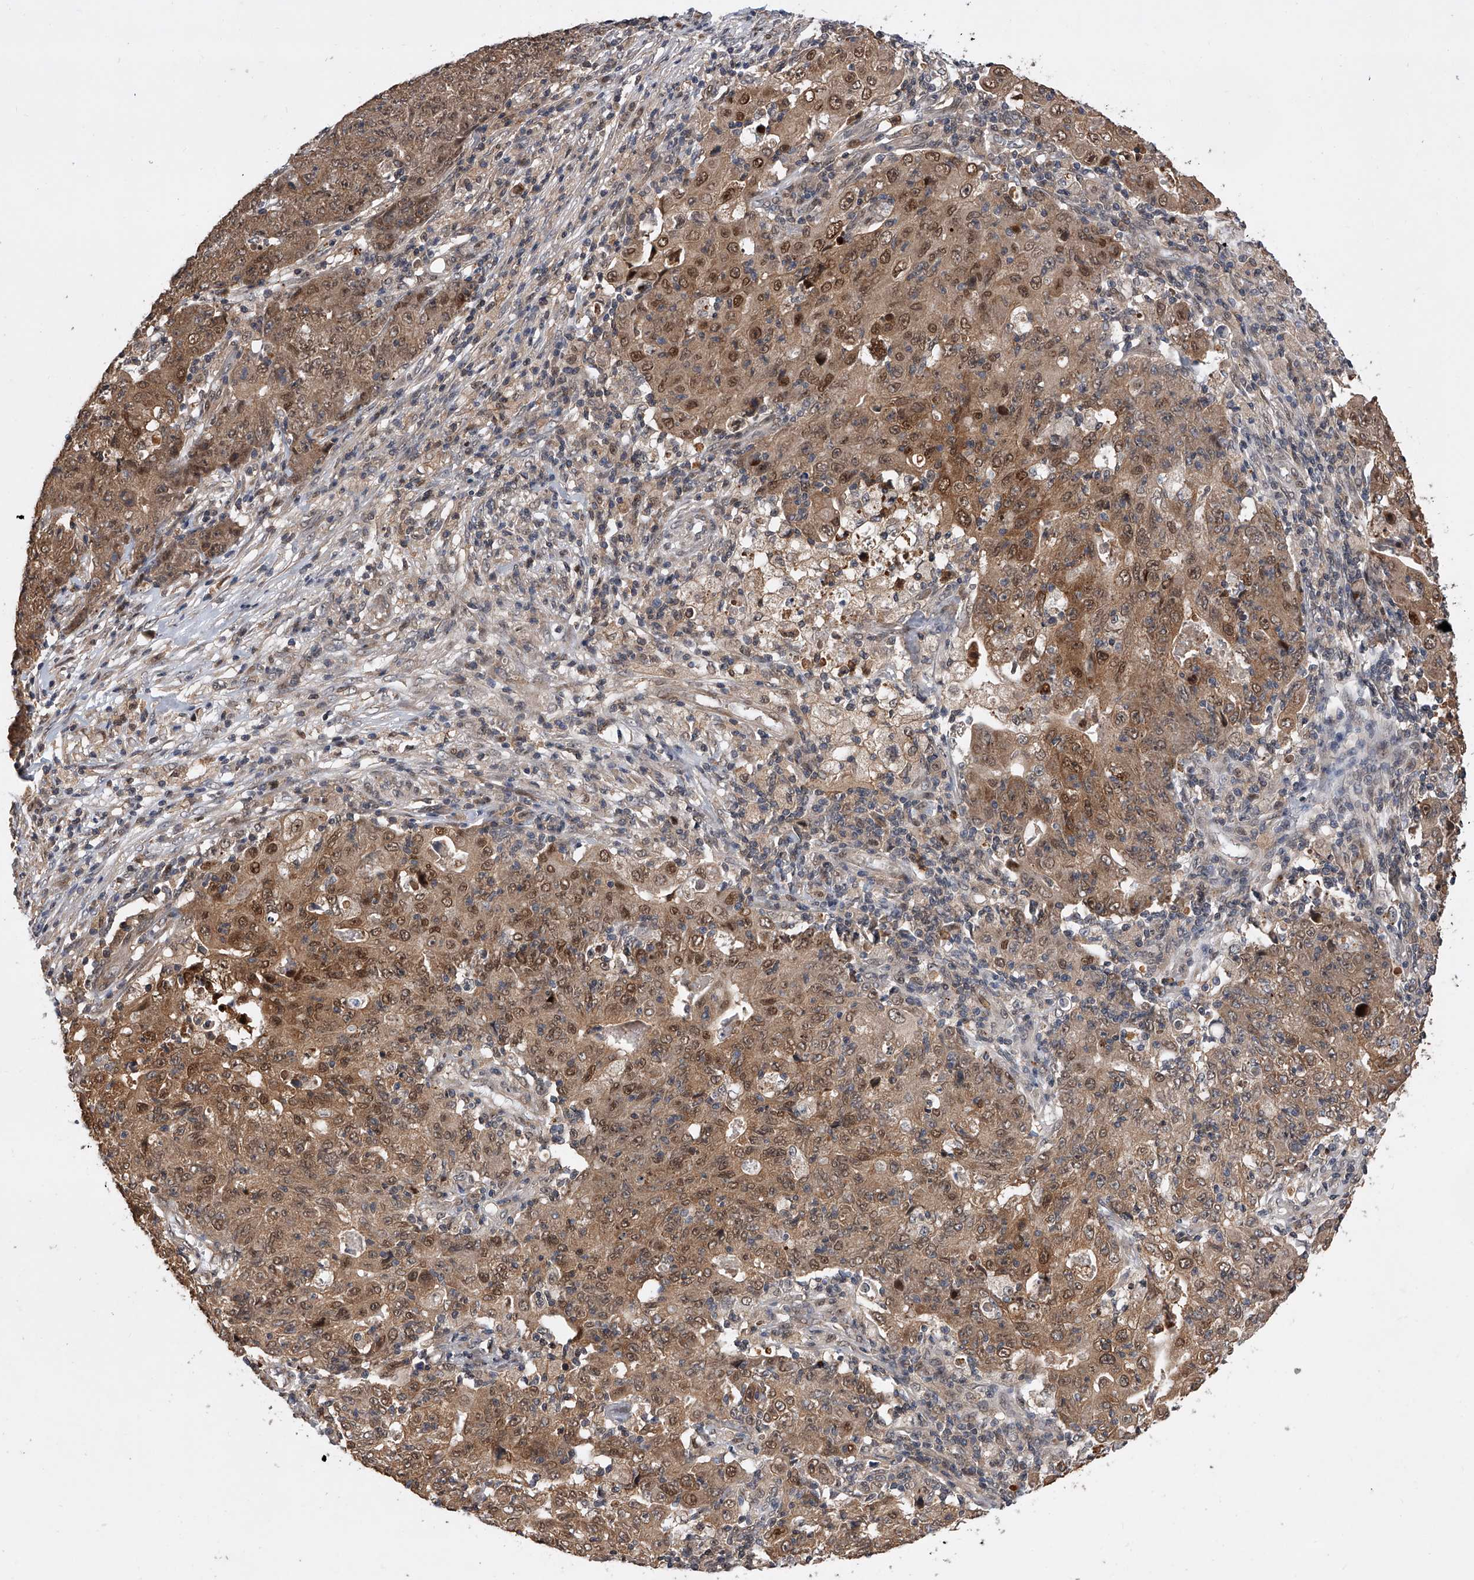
{"staining": {"intensity": "moderate", "quantity": ">75%", "location": "cytoplasmic/membranous,nuclear"}, "tissue": "ovarian cancer", "cell_type": "Tumor cells", "image_type": "cancer", "snomed": [{"axis": "morphology", "description": "Carcinoma, endometroid"}, {"axis": "topography", "description": "Ovary"}], "caption": "Immunohistochemistry histopathology image of ovarian cancer stained for a protein (brown), which reveals medium levels of moderate cytoplasmic/membranous and nuclear staining in about >75% of tumor cells.", "gene": "BHLHE23", "patient": {"sex": "female", "age": 42}}